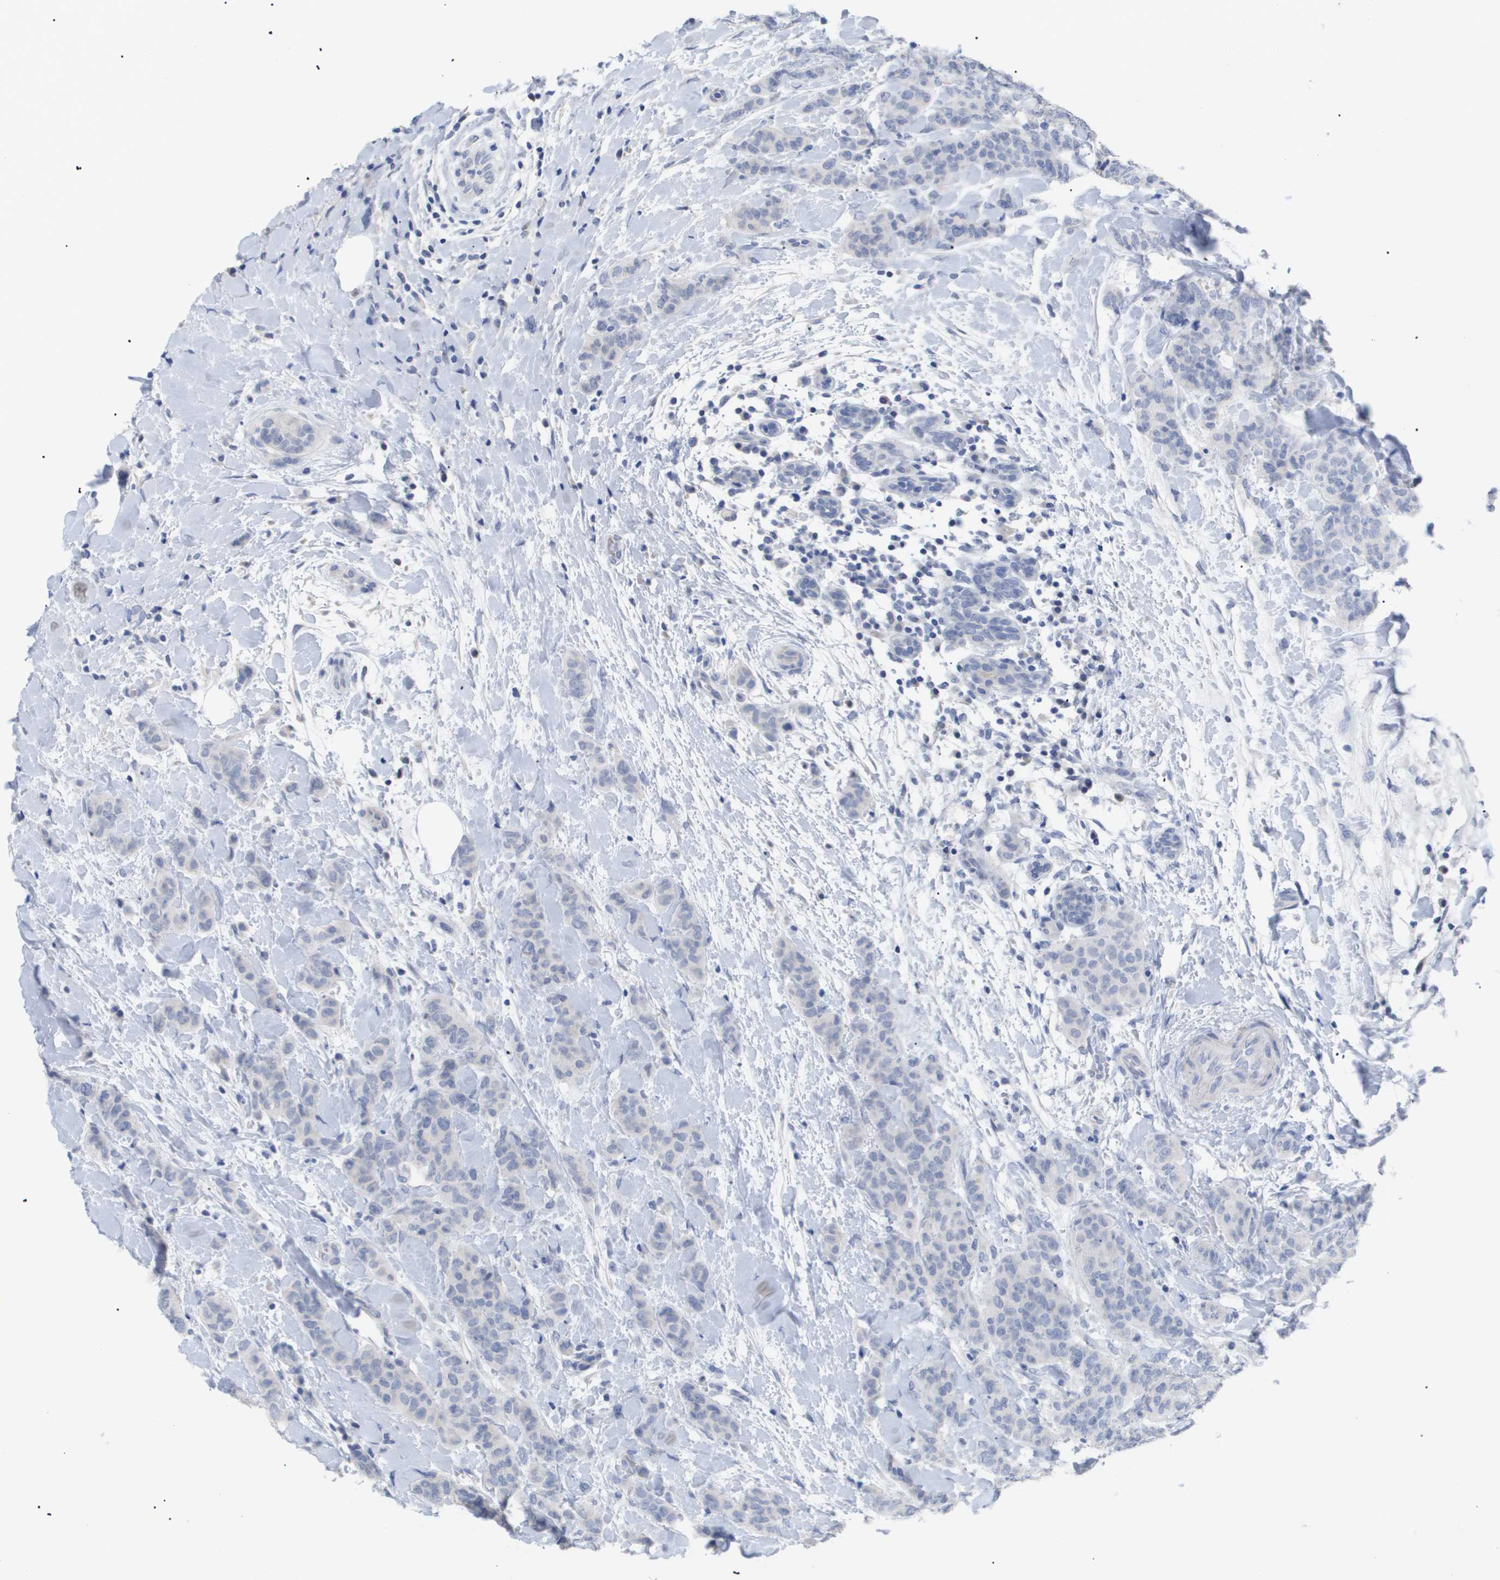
{"staining": {"intensity": "negative", "quantity": "none", "location": "none"}, "tissue": "breast cancer", "cell_type": "Tumor cells", "image_type": "cancer", "snomed": [{"axis": "morphology", "description": "Normal tissue, NOS"}, {"axis": "morphology", "description": "Duct carcinoma"}, {"axis": "topography", "description": "Breast"}], "caption": "Immunohistochemistry of breast cancer displays no expression in tumor cells. Brightfield microscopy of immunohistochemistry (IHC) stained with DAB (brown) and hematoxylin (blue), captured at high magnification.", "gene": "CAV3", "patient": {"sex": "female", "age": 40}}